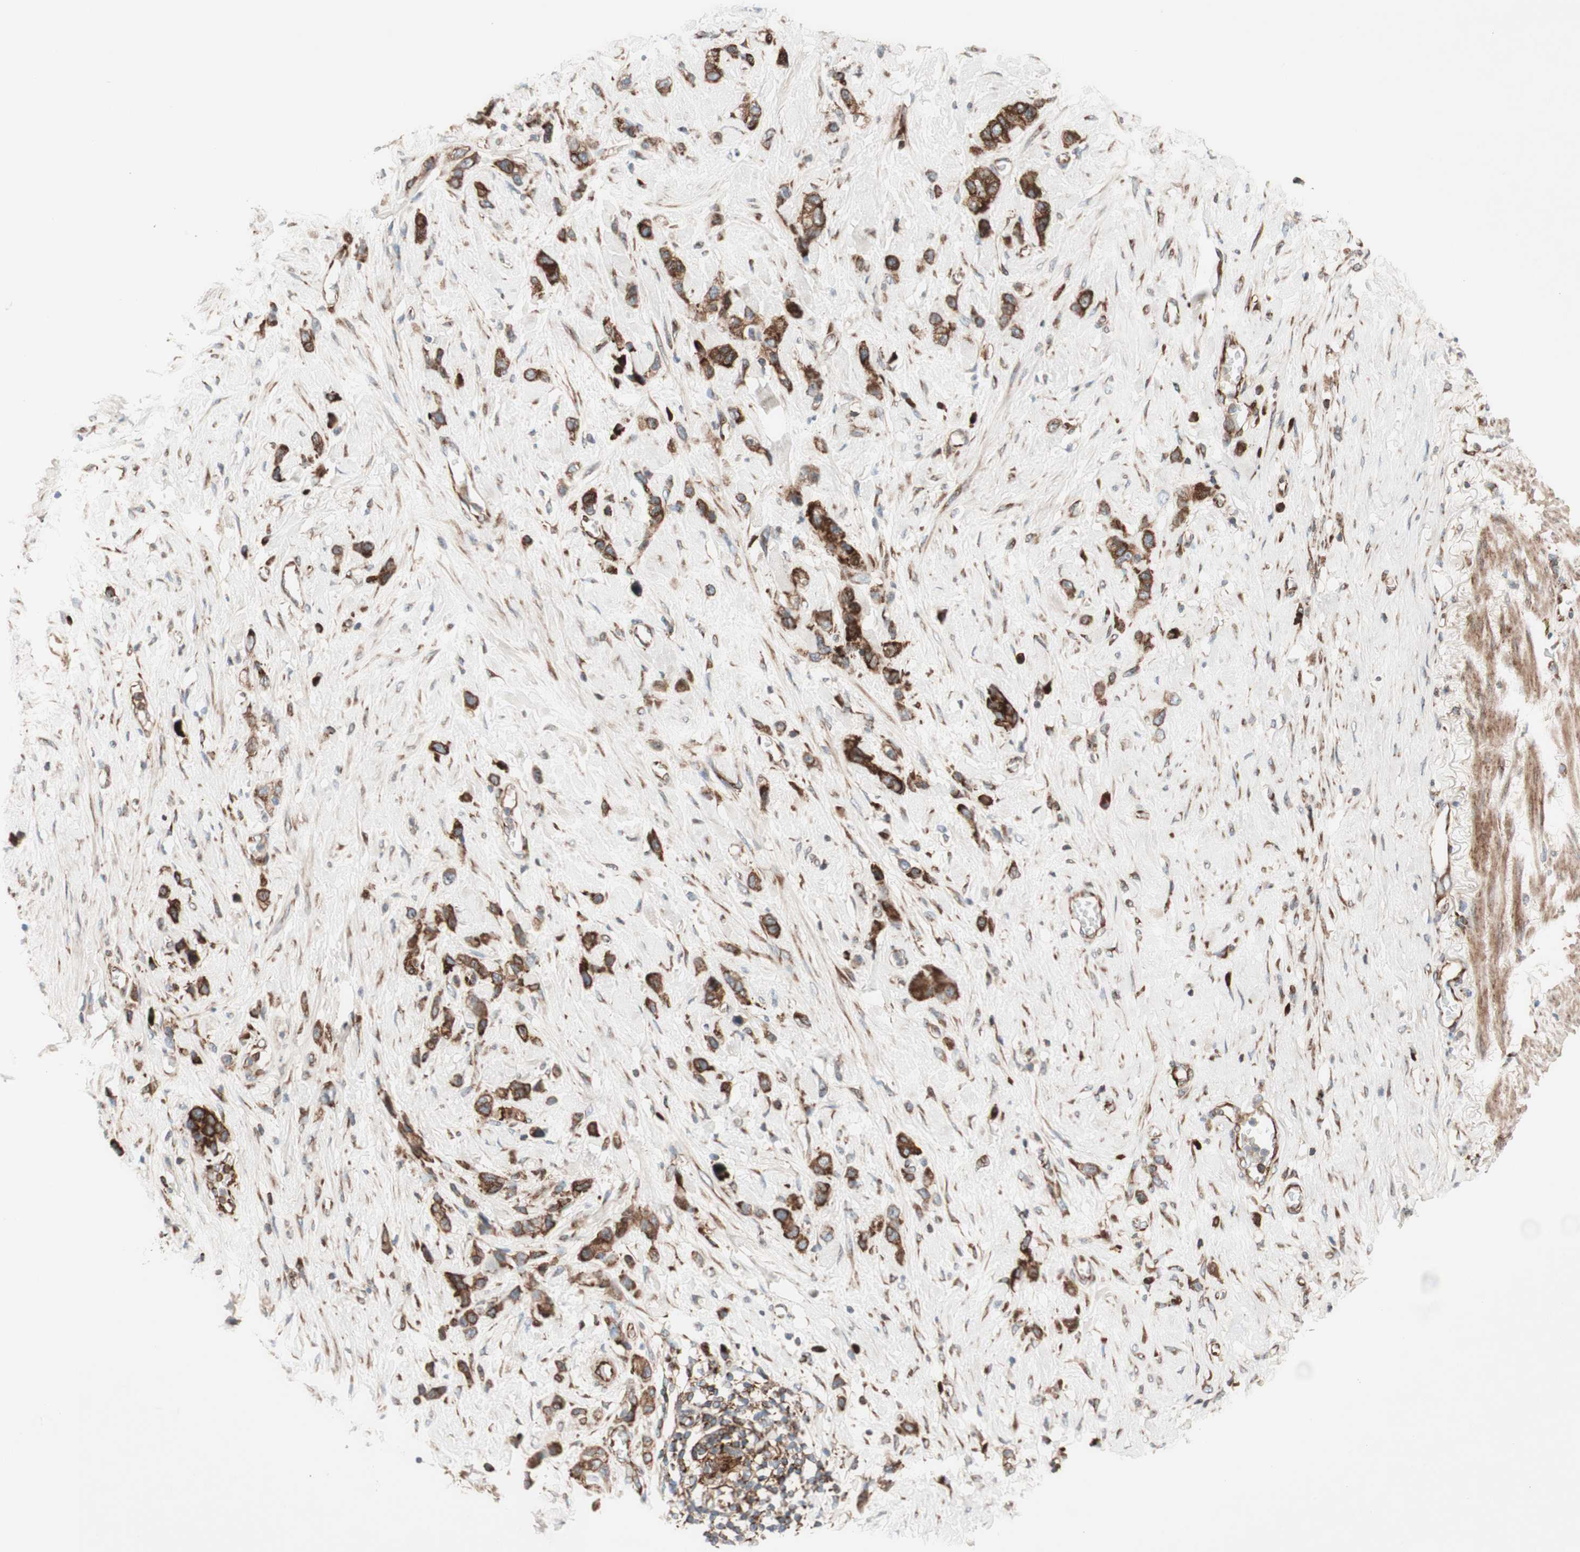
{"staining": {"intensity": "strong", "quantity": ">75%", "location": "cytoplasmic/membranous"}, "tissue": "stomach cancer", "cell_type": "Tumor cells", "image_type": "cancer", "snomed": [{"axis": "morphology", "description": "Adenocarcinoma, NOS"}, {"axis": "morphology", "description": "Adenocarcinoma, High grade"}, {"axis": "topography", "description": "Stomach, upper"}, {"axis": "topography", "description": "Stomach, lower"}], "caption": "Protein expression analysis of stomach high-grade adenocarcinoma shows strong cytoplasmic/membranous positivity in about >75% of tumor cells.", "gene": "CCN4", "patient": {"sex": "female", "age": 65}}